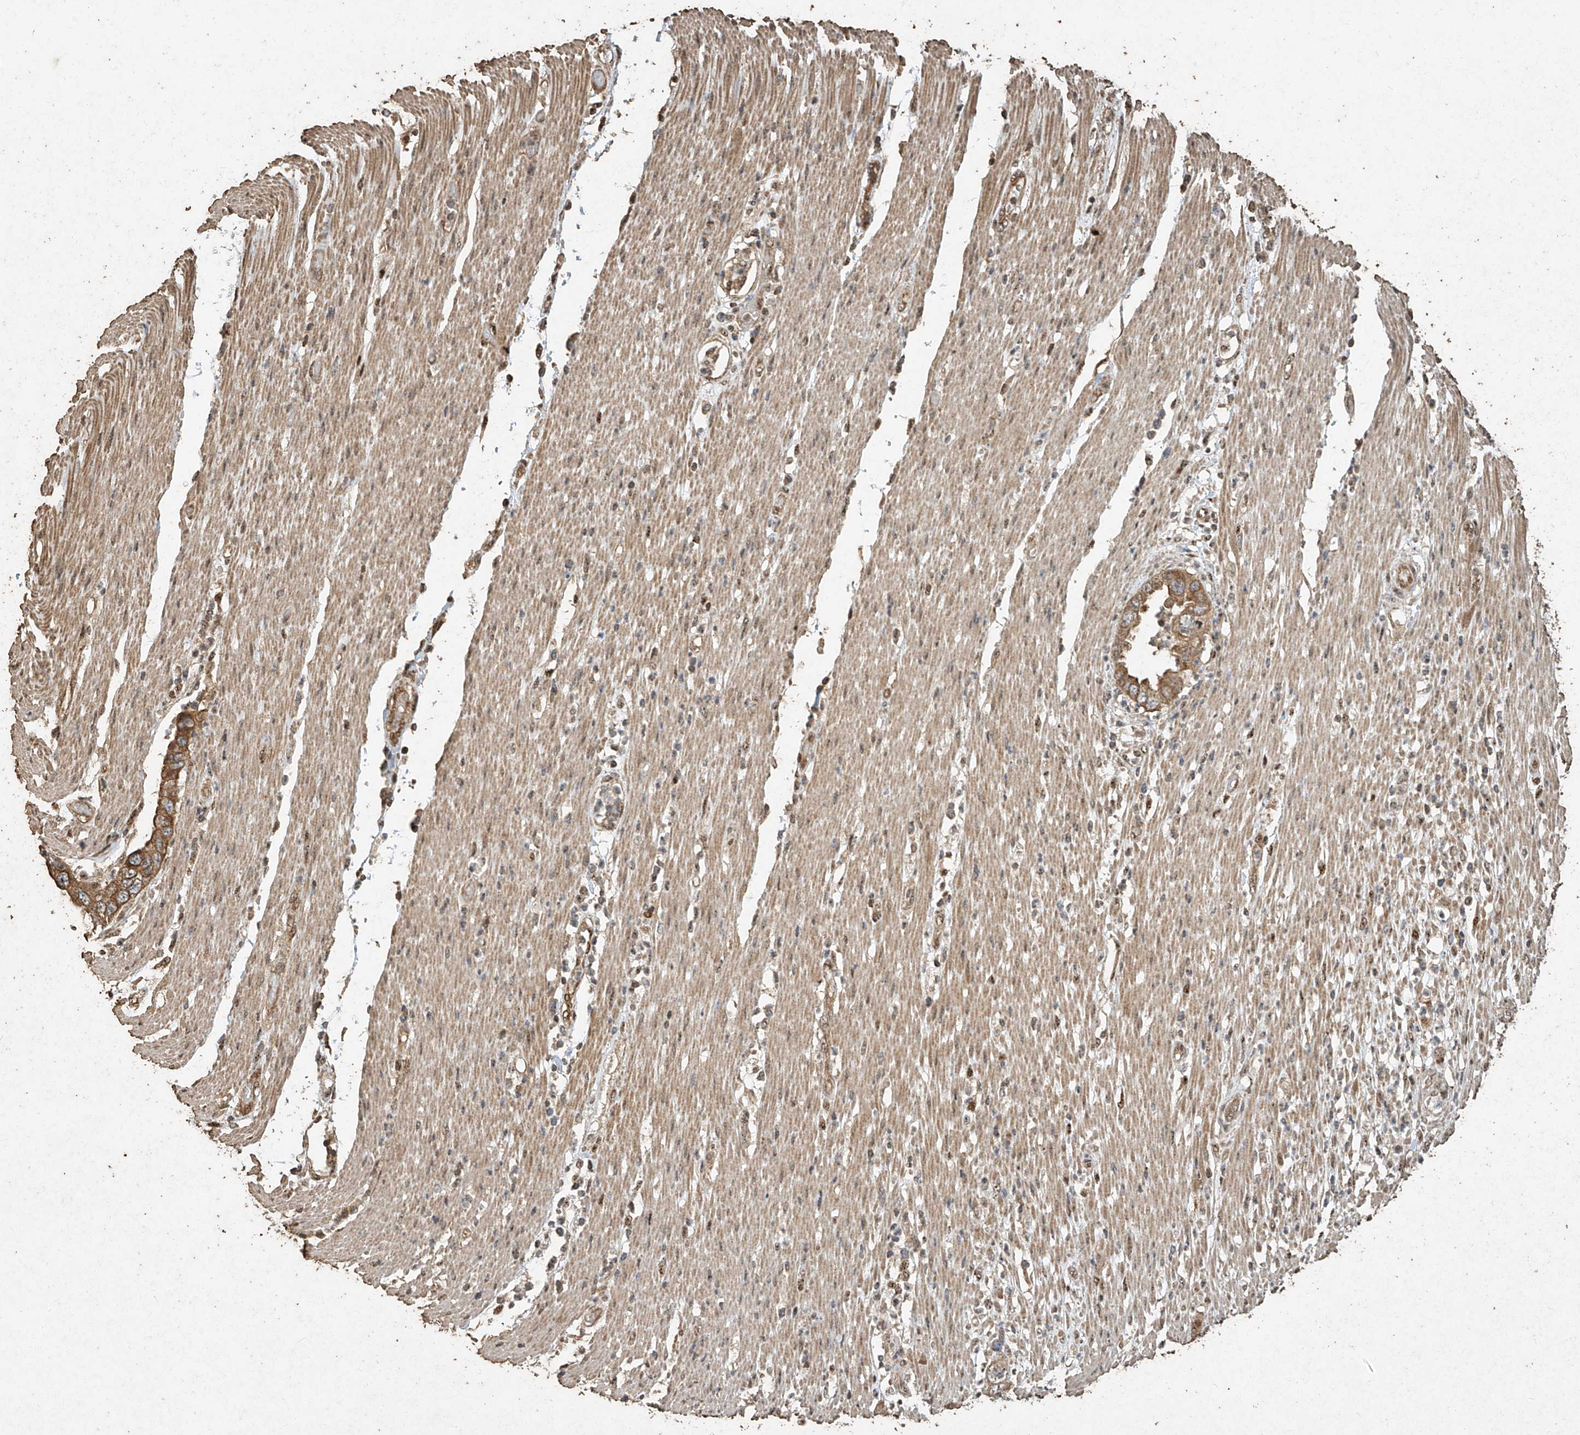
{"staining": {"intensity": "moderate", "quantity": ">75%", "location": "cytoplasmic/membranous"}, "tissue": "pancreatic cancer", "cell_type": "Tumor cells", "image_type": "cancer", "snomed": [{"axis": "morphology", "description": "Adenocarcinoma, NOS"}, {"axis": "topography", "description": "Pancreas"}], "caption": "Immunohistochemistry (IHC) photomicrograph of pancreatic cancer (adenocarcinoma) stained for a protein (brown), which exhibits medium levels of moderate cytoplasmic/membranous positivity in approximately >75% of tumor cells.", "gene": "ERBB3", "patient": {"sex": "female", "age": 71}}